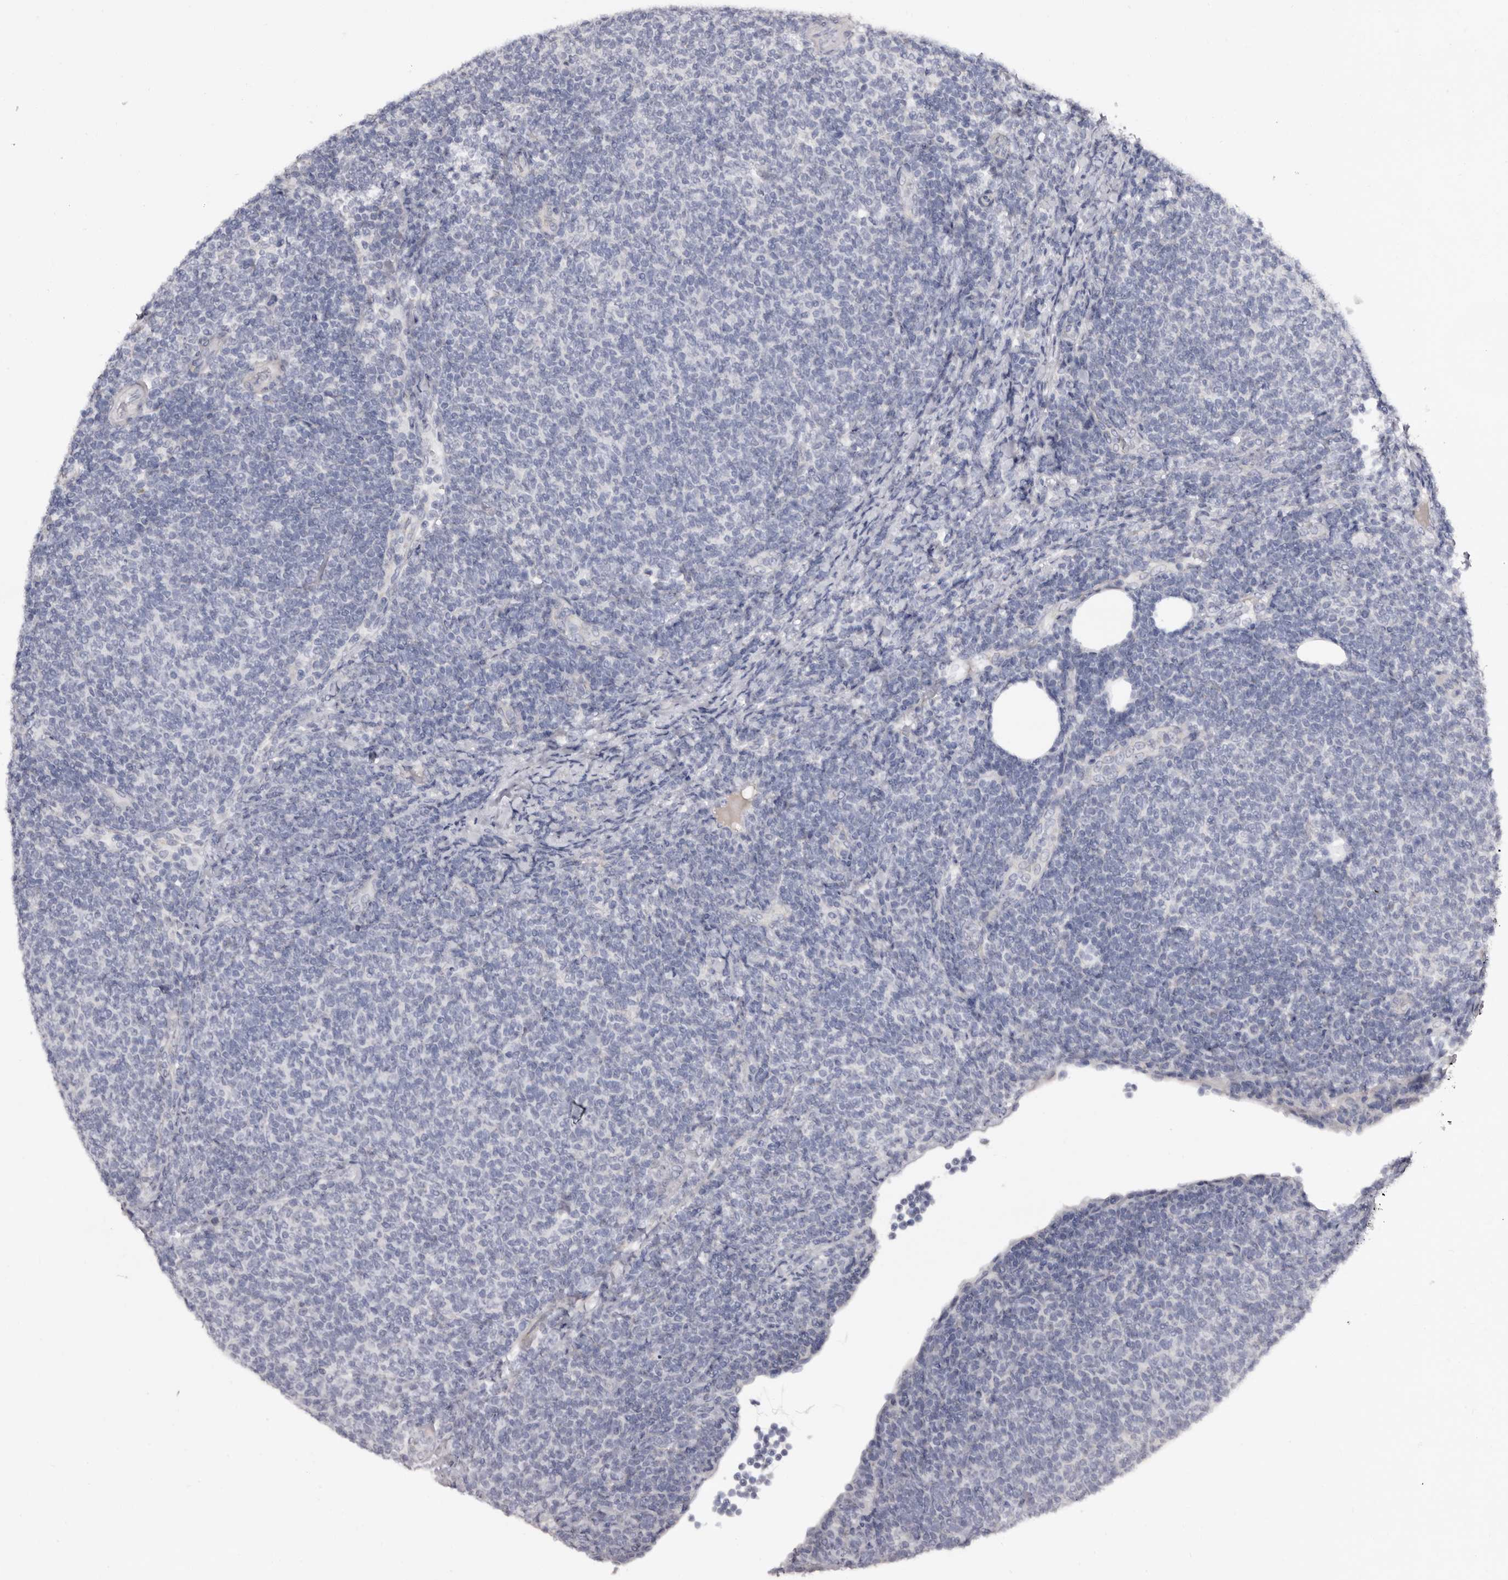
{"staining": {"intensity": "negative", "quantity": "none", "location": "none"}, "tissue": "lymphoma", "cell_type": "Tumor cells", "image_type": "cancer", "snomed": [{"axis": "morphology", "description": "Malignant lymphoma, non-Hodgkin's type, Low grade"}, {"axis": "topography", "description": "Lymph node"}], "caption": "Immunohistochemistry image of neoplastic tissue: lymphoma stained with DAB (3,3'-diaminobenzidine) exhibits no significant protein expression in tumor cells. (DAB (3,3'-diaminobenzidine) IHC visualized using brightfield microscopy, high magnification).", "gene": "CASQ1", "patient": {"sex": "male", "age": 66}}